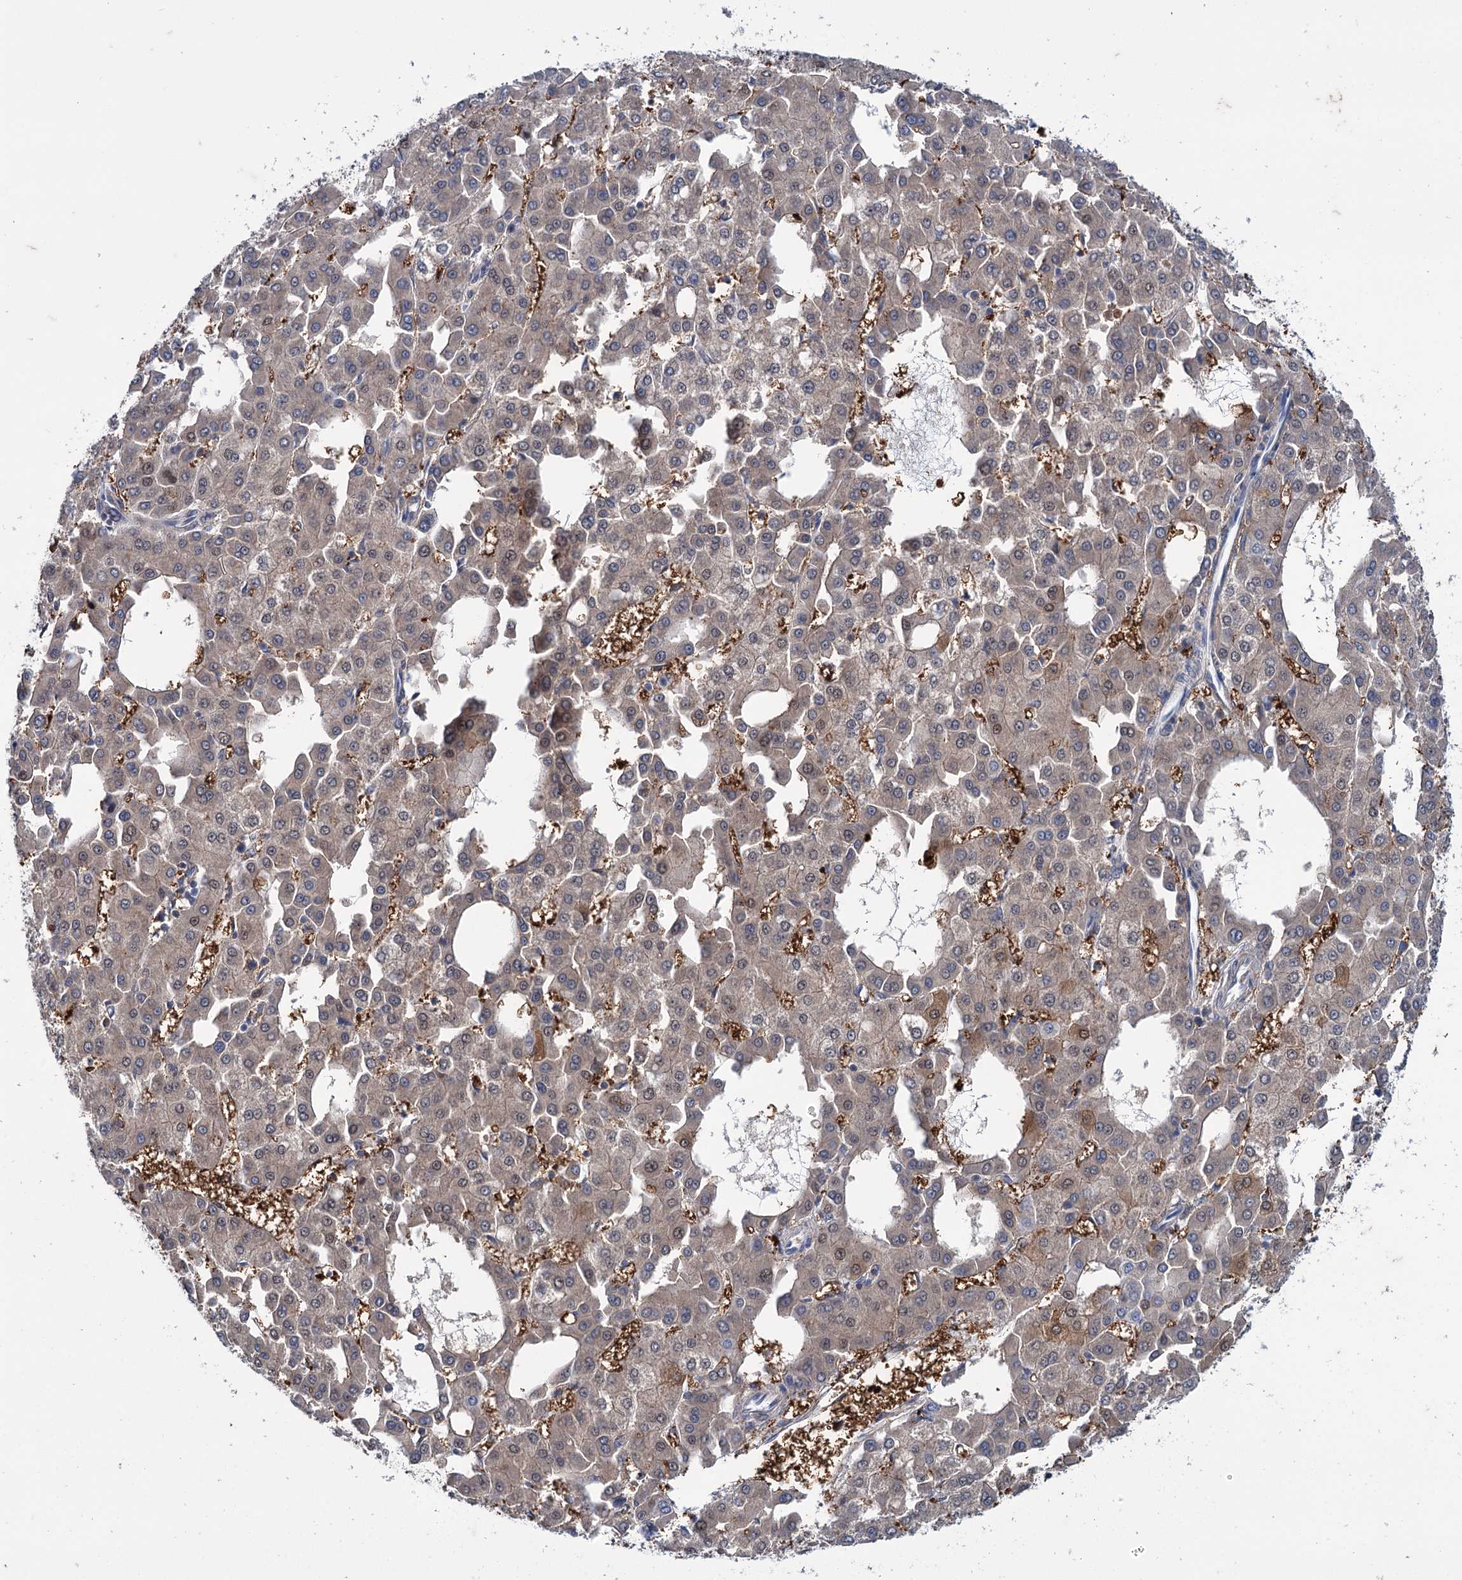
{"staining": {"intensity": "moderate", "quantity": "<25%", "location": "cytoplasmic/membranous,nuclear"}, "tissue": "liver cancer", "cell_type": "Tumor cells", "image_type": "cancer", "snomed": [{"axis": "morphology", "description": "Carcinoma, Hepatocellular, NOS"}, {"axis": "topography", "description": "Liver"}], "caption": "Human liver cancer stained for a protein (brown) demonstrates moderate cytoplasmic/membranous and nuclear positive staining in about <25% of tumor cells.", "gene": "MID1IP1", "patient": {"sex": "male", "age": 47}}